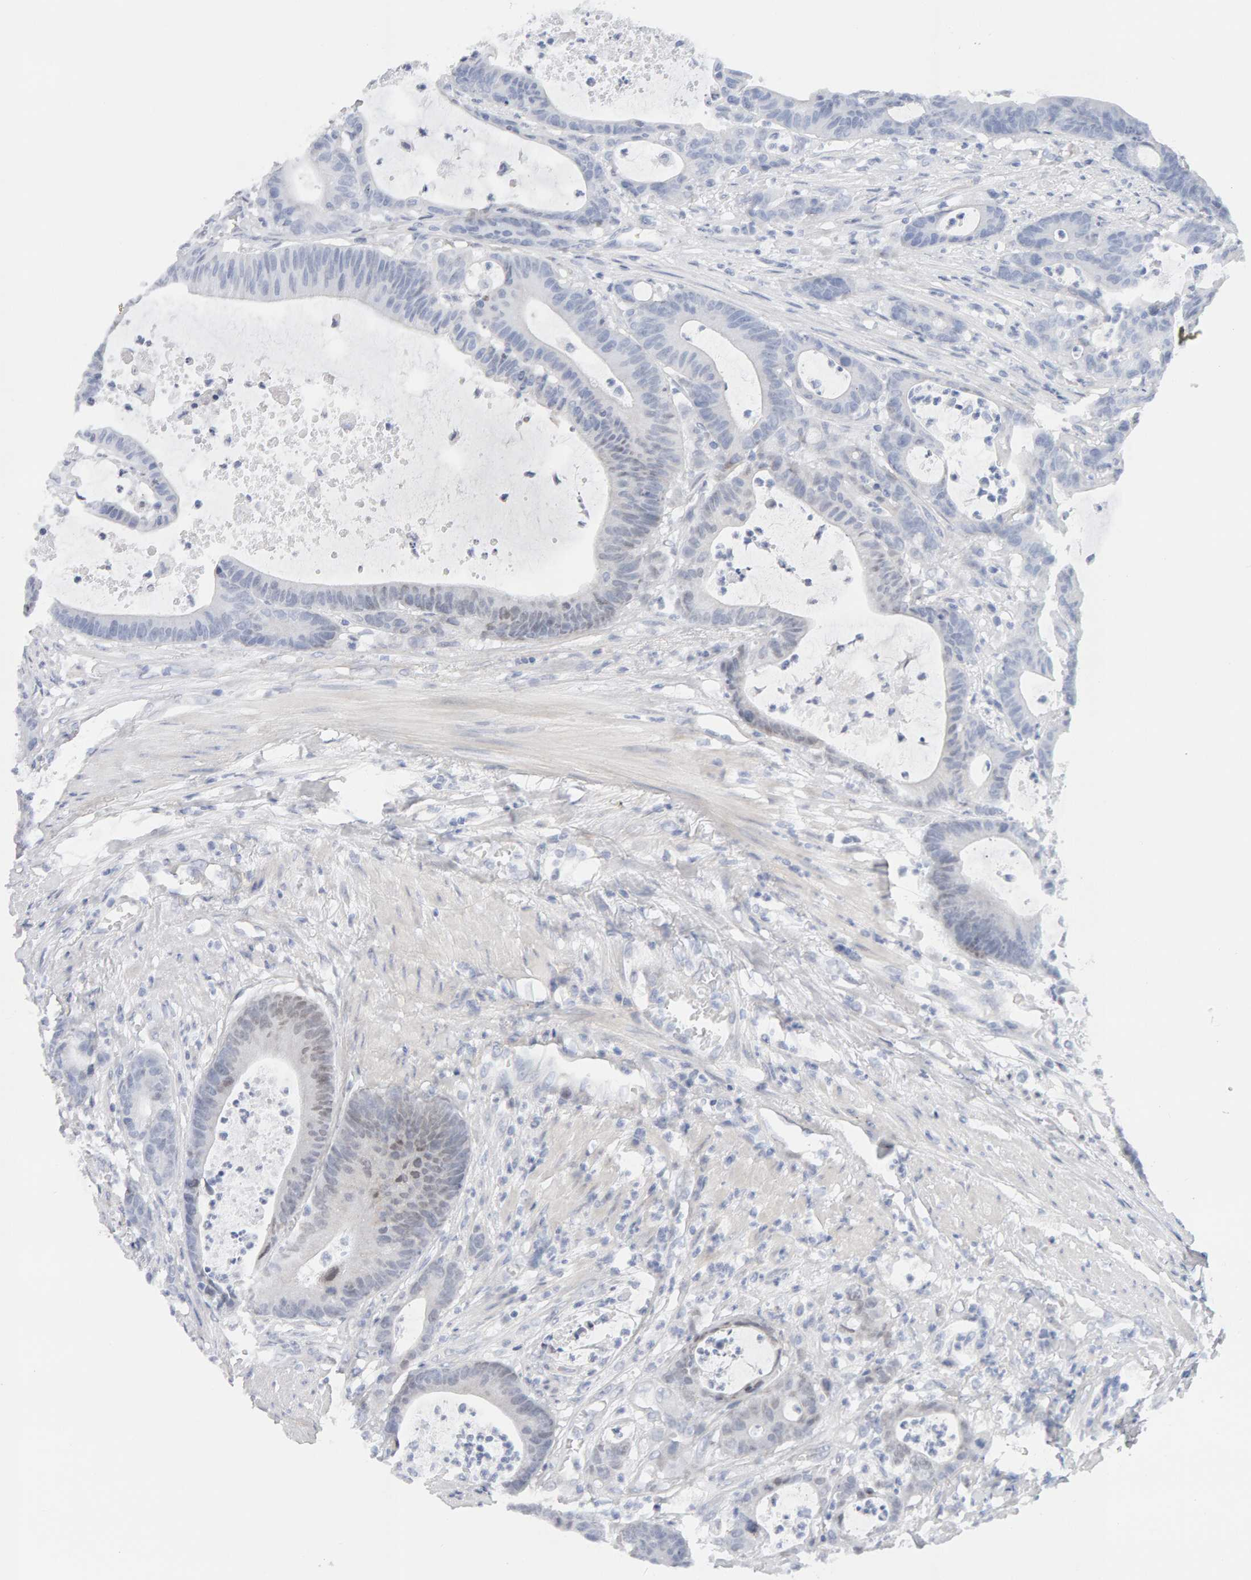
{"staining": {"intensity": "weak", "quantity": "<25%", "location": "nuclear"}, "tissue": "colorectal cancer", "cell_type": "Tumor cells", "image_type": "cancer", "snomed": [{"axis": "morphology", "description": "Adenocarcinoma, NOS"}, {"axis": "topography", "description": "Colon"}], "caption": "There is no significant staining in tumor cells of colorectal cancer (adenocarcinoma).", "gene": "HNF4A", "patient": {"sex": "female", "age": 84}}